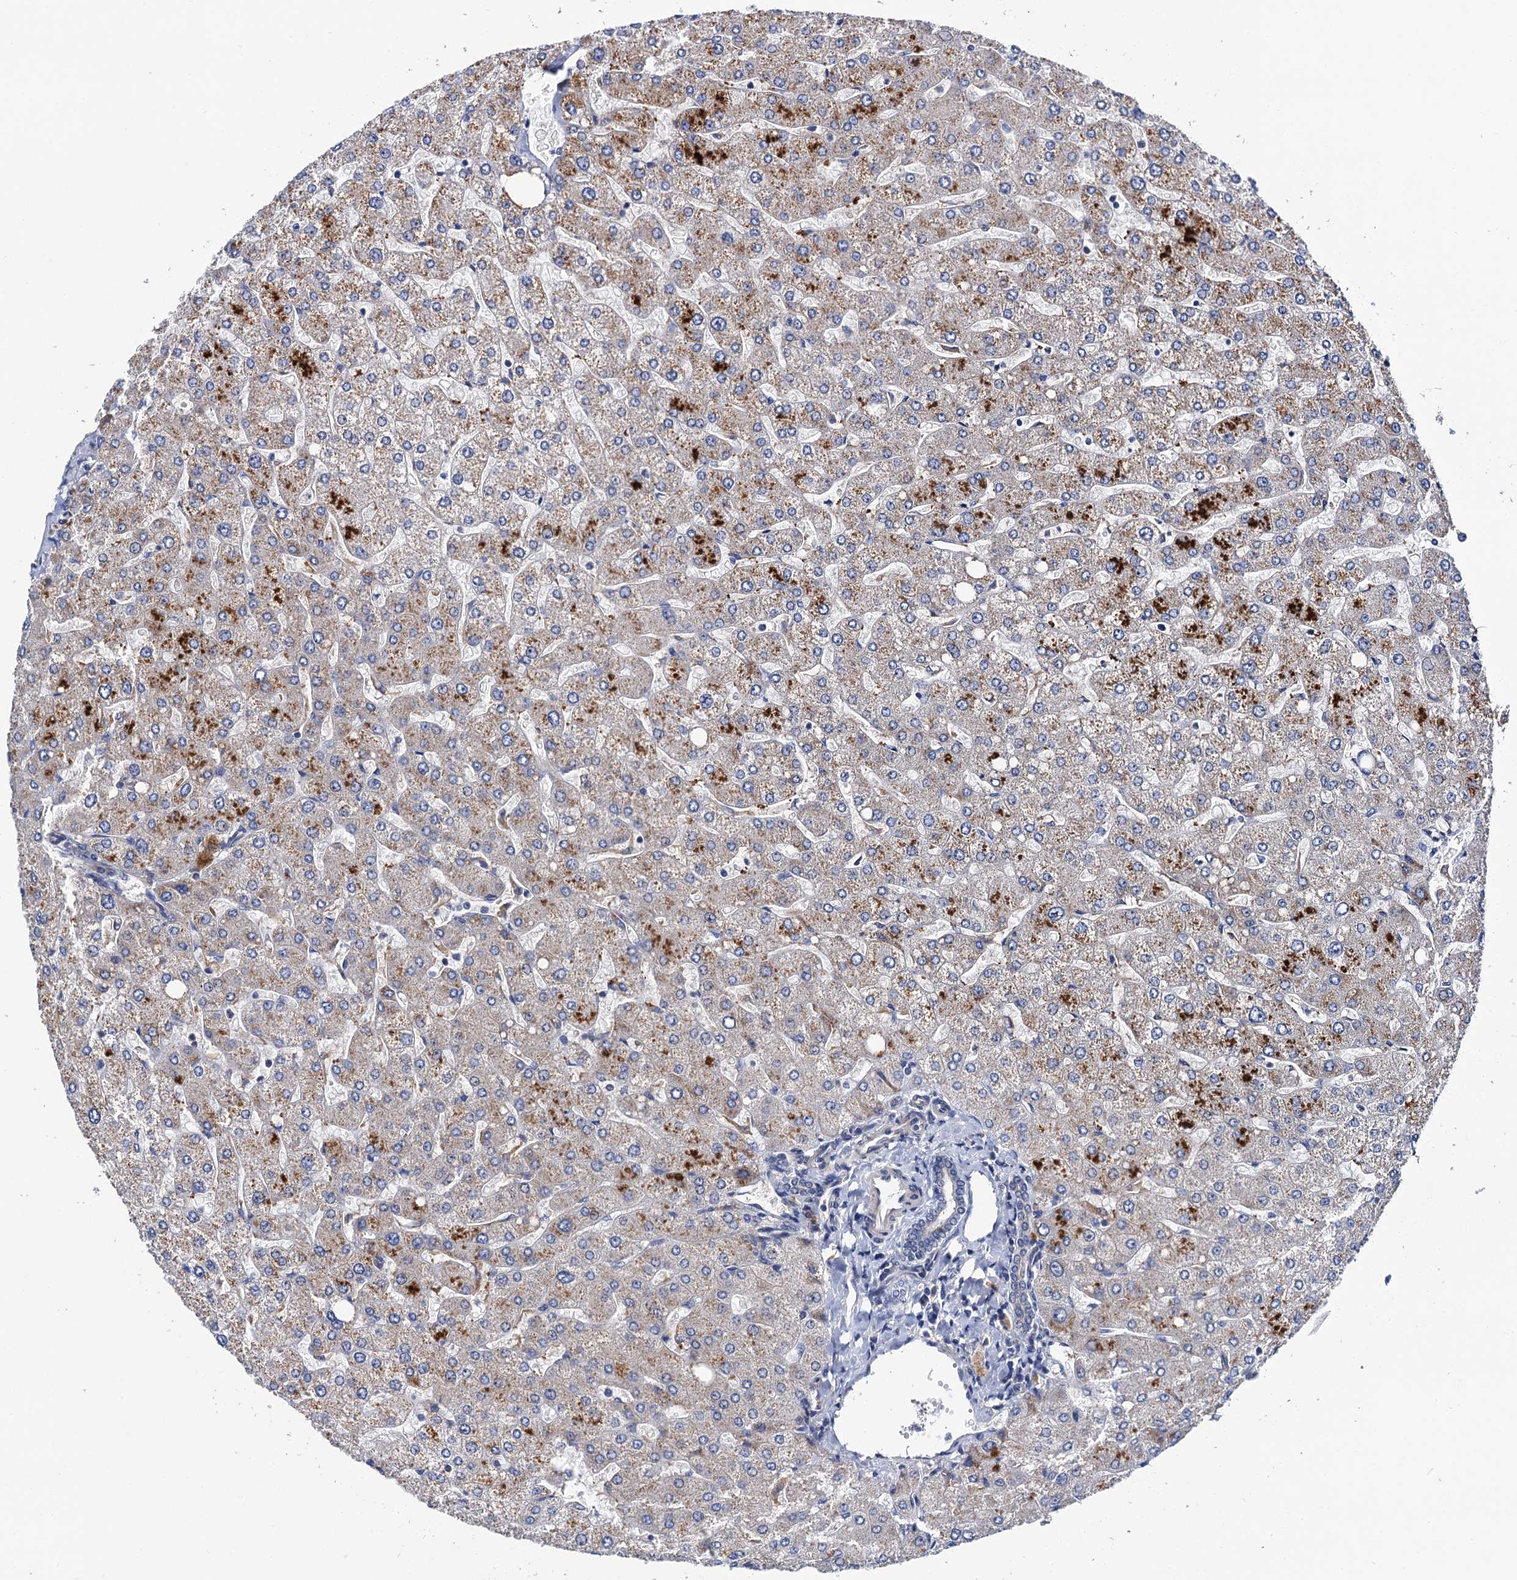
{"staining": {"intensity": "negative", "quantity": "none", "location": "none"}, "tissue": "liver", "cell_type": "Cholangiocytes", "image_type": "normal", "snomed": [{"axis": "morphology", "description": "Normal tissue, NOS"}, {"axis": "topography", "description": "Liver"}], "caption": "IHC photomicrograph of normal liver: human liver stained with DAB (3,3'-diaminobenzidine) reveals no significant protein expression in cholangiocytes.", "gene": "VPS35", "patient": {"sex": "male", "age": 55}}